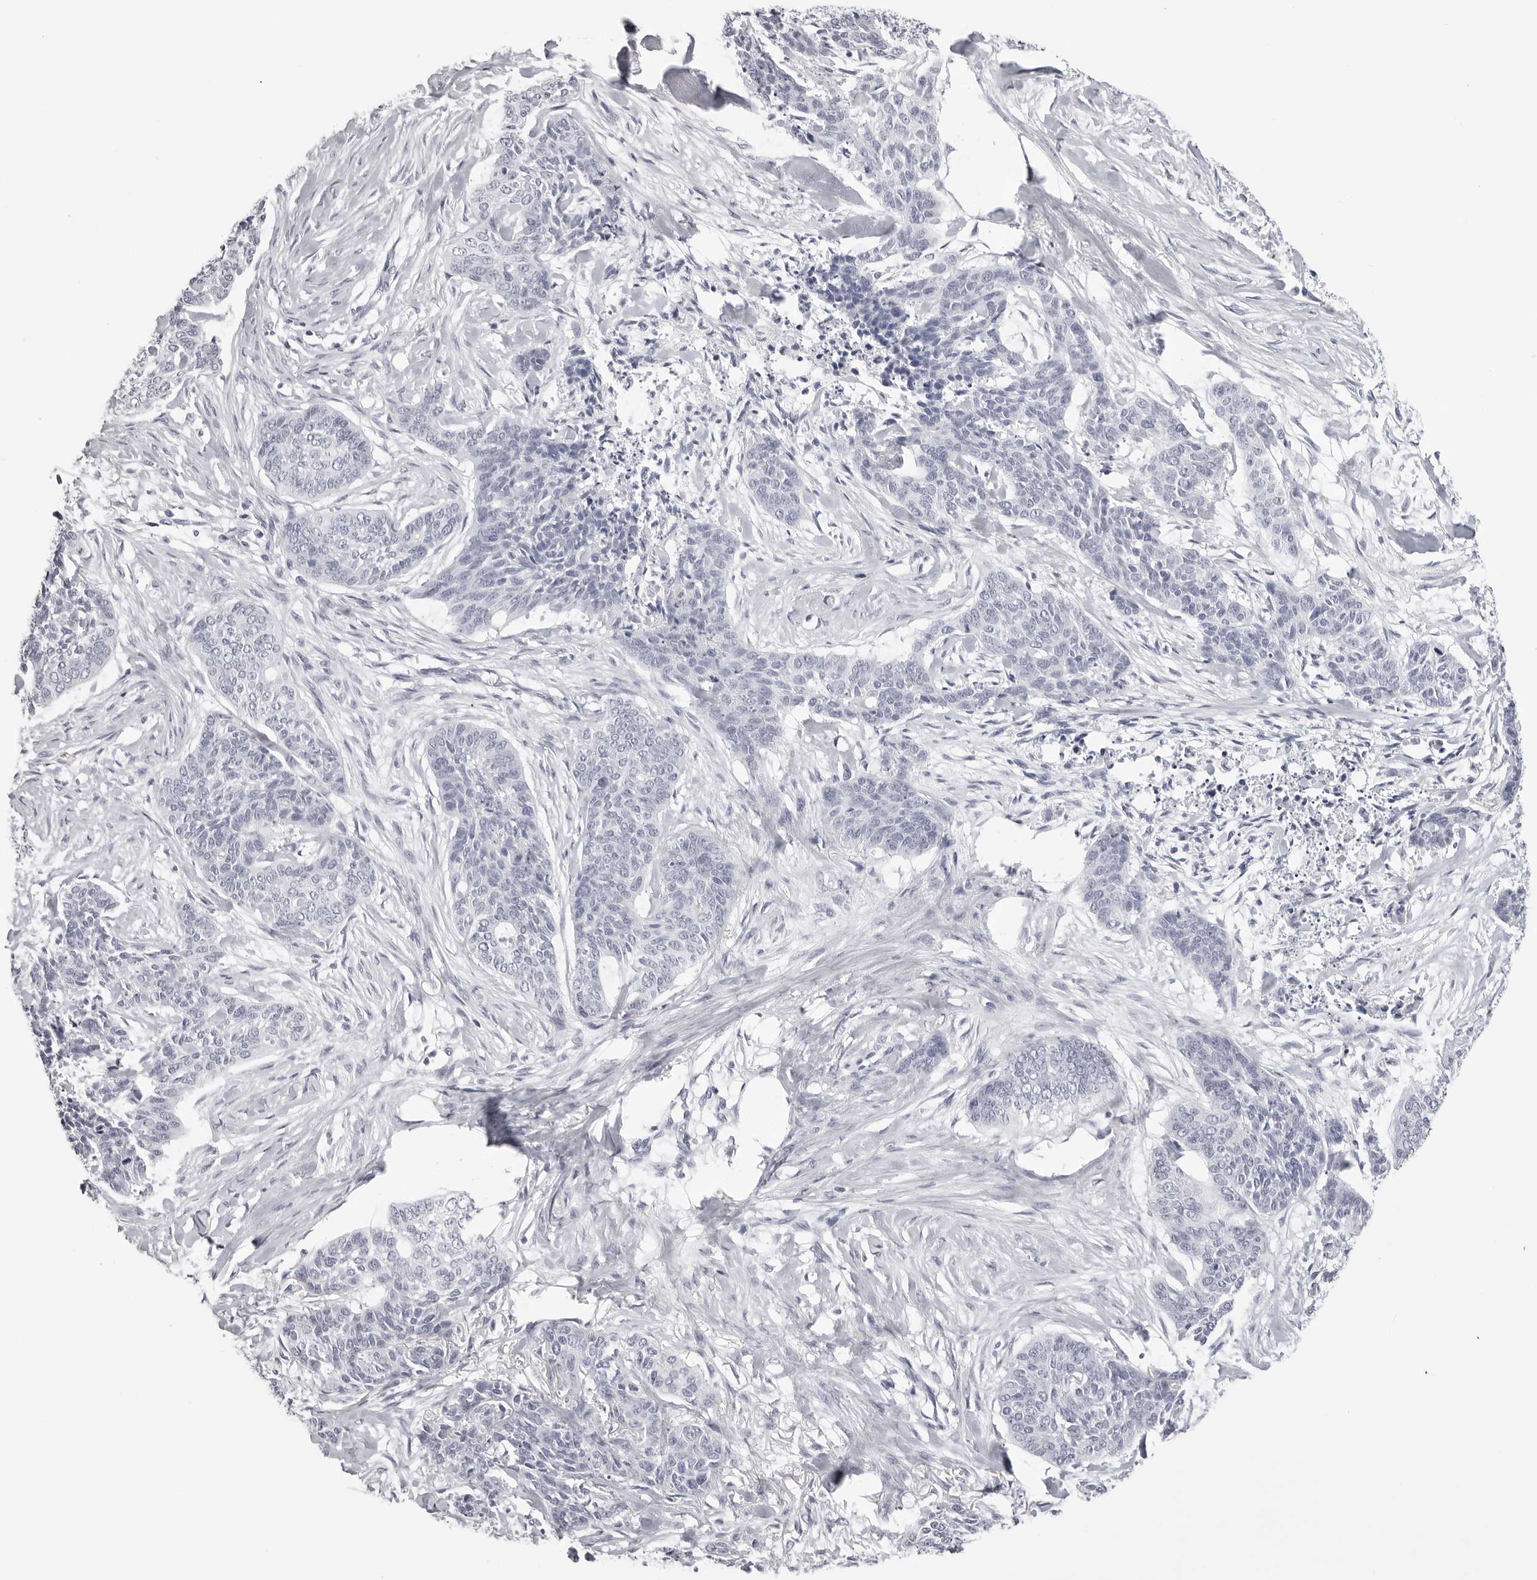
{"staining": {"intensity": "negative", "quantity": "none", "location": "none"}, "tissue": "skin cancer", "cell_type": "Tumor cells", "image_type": "cancer", "snomed": [{"axis": "morphology", "description": "Basal cell carcinoma"}, {"axis": "topography", "description": "Skin"}], "caption": "High power microscopy micrograph of an immunohistochemistry (IHC) micrograph of skin cancer, revealing no significant positivity in tumor cells.", "gene": "CST1", "patient": {"sex": "female", "age": 64}}